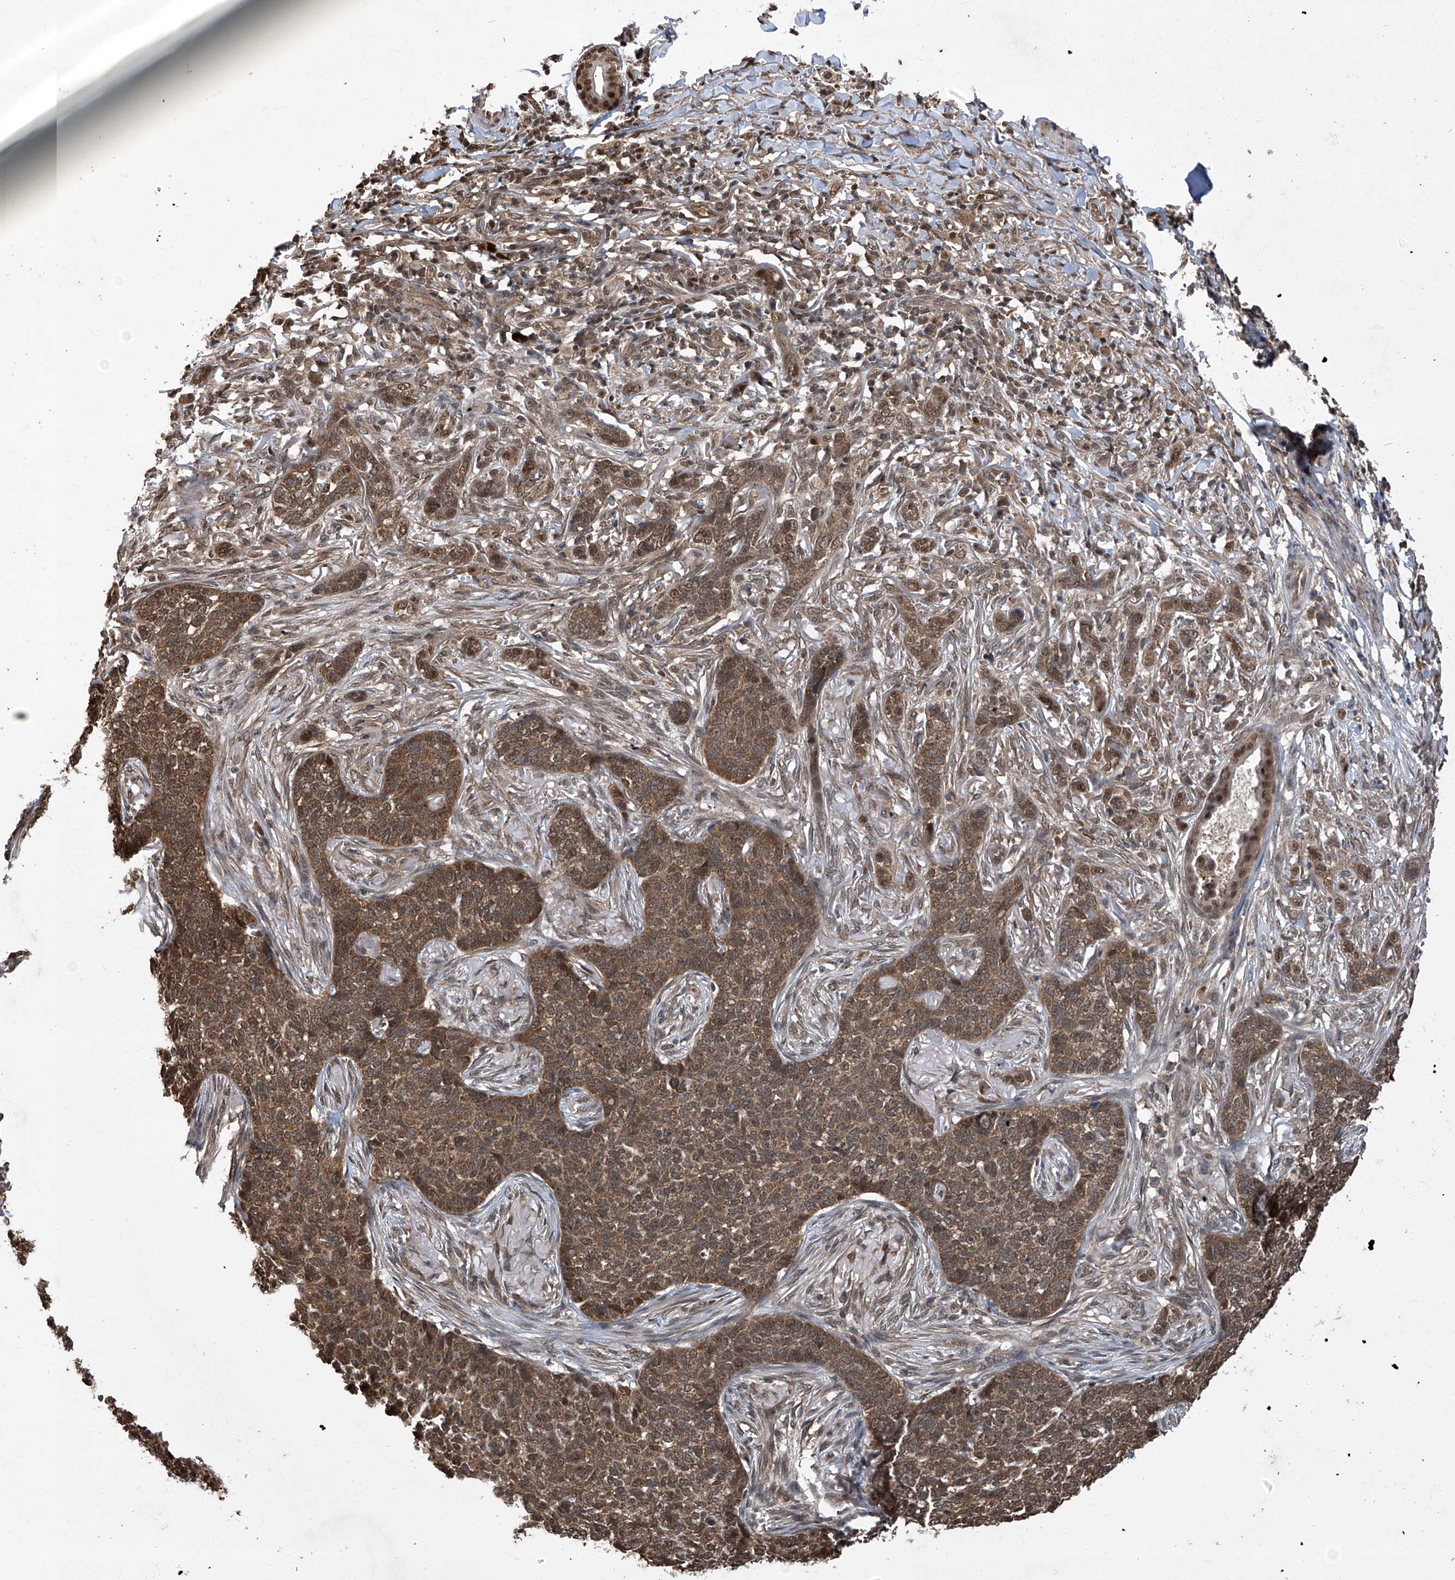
{"staining": {"intensity": "moderate", "quantity": ">75%", "location": "cytoplasmic/membranous,nuclear"}, "tissue": "skin cancer", "cell_type": "Tumor cells", "image_type": "cancer", "snomed": [{"axis": "morphology", "description": "Basal cell carcinoma"}, {"axis": "topography", "description": "Skin"}], "caption": "An IHC image of tumor tissue is shown. Protein staining in brown highlights moderate cytoplasmic/membranous and nuclear positivity in skin cancer within tumor cells.", "gene": "TSNAX", "patient": {"sex": "male", "age": 85}}